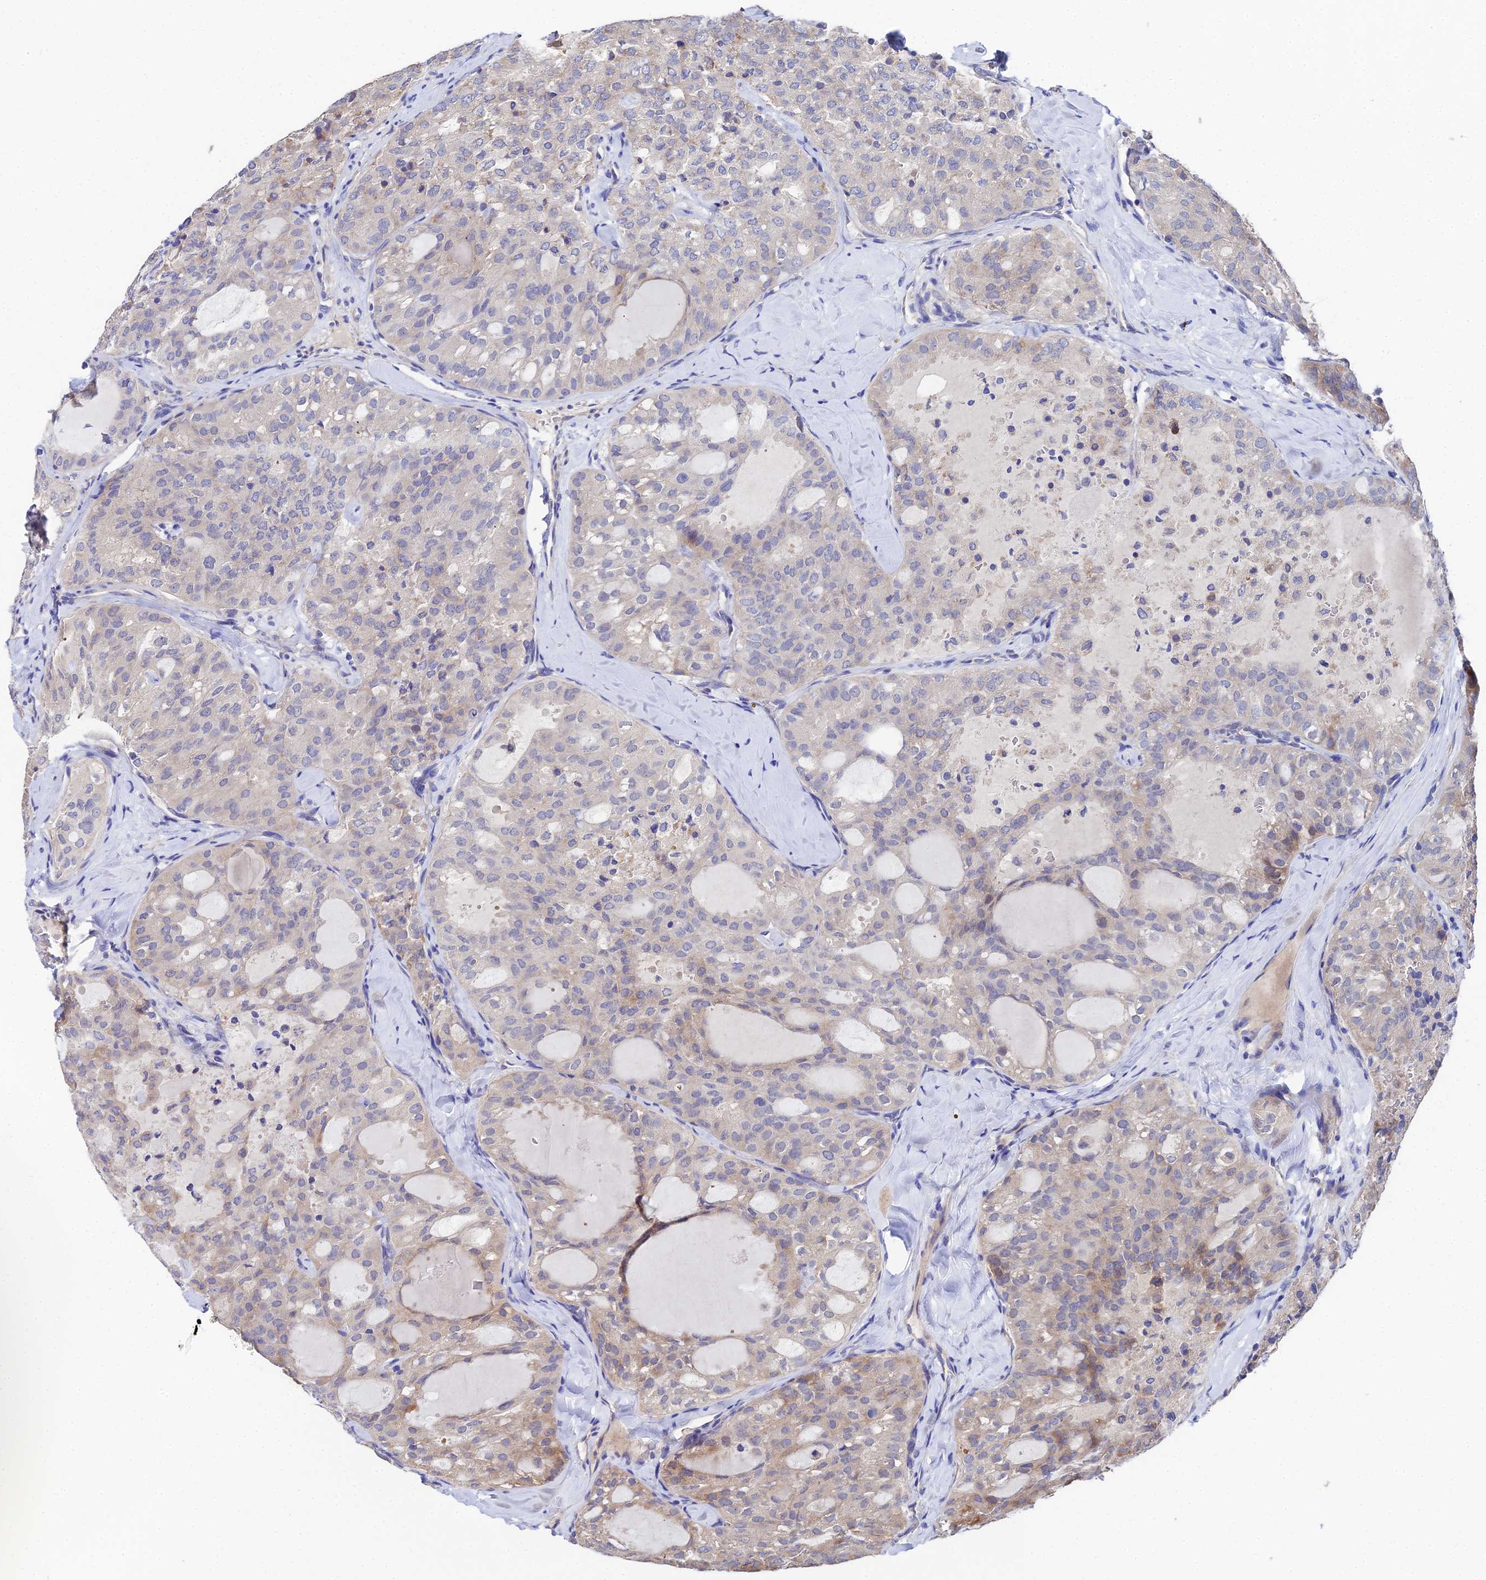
{"staining": {"intensity": "weak", "quantity": "25%-75%", "location": "cytoplasmic/membranous"}, "tissue": "thyroid cancer", "cell_type": "Tumor cells", "image_type": "cancer", "snomed": [{"axis": "morphology", "description": "Follicular adenoma carcinoma, NOS"}, {"axis": "topography", "description": "Thyroid gland"}], "caption": "Thyroid cancer (follicular adenoma carcinoma) stained with DAB (3,3'-diaminobenzidine) IHC exhibits low levels of weak cytoplasmic/membranous positivity in about 25%-75% of tumor cells.", "gene": "UBE2L3", "patient": {"sex": "male", "age": 75}}